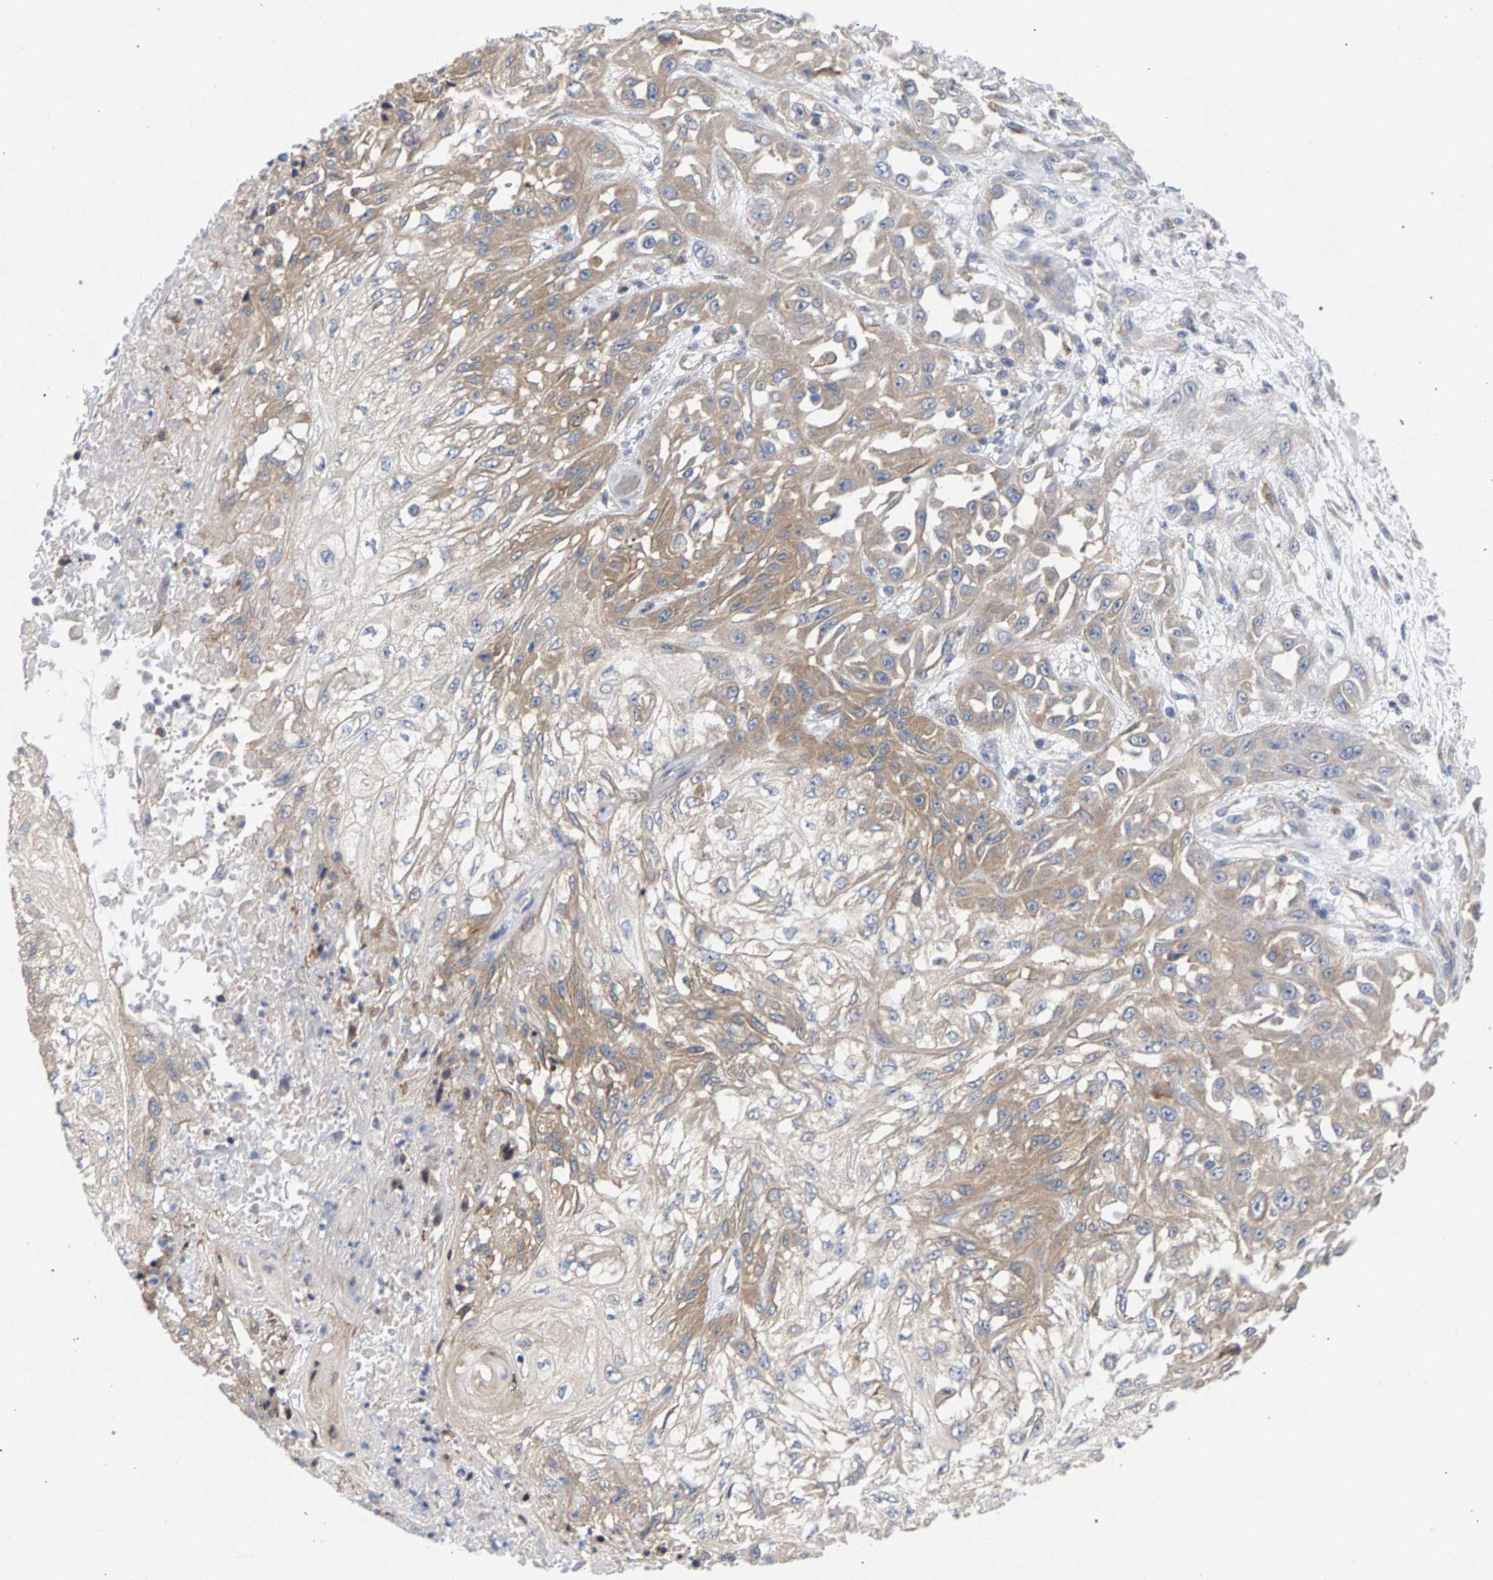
{"staining": {"intensity": "moderate", "quantity": "25%-75%", "location": "cytoplasmic/membranous"}, "tissue": "skin cancer", "cell_type": "Tumor cells", "image_type": "cancer", "snomed": [{"axis": "morphology", "description": "Squamous cell carcinoma, NOS"}, {"axis": "morphology", "description": "Squamous cell carcinoma, metastatic, NOS"}, {"axis": "topography", "description": "Skin"}, {"axis": "topography", "description": "Lymph node"}], "caption": "Immunohistochemical staining of human metastatic squamous cell carcinoma (skin) shows medium levels of moderate cytoplasmic/membranous staining in about 25%-75% of tumor cells.", "gene": "MAMDC2", "patient": {"sex": "male", "age": 75}}